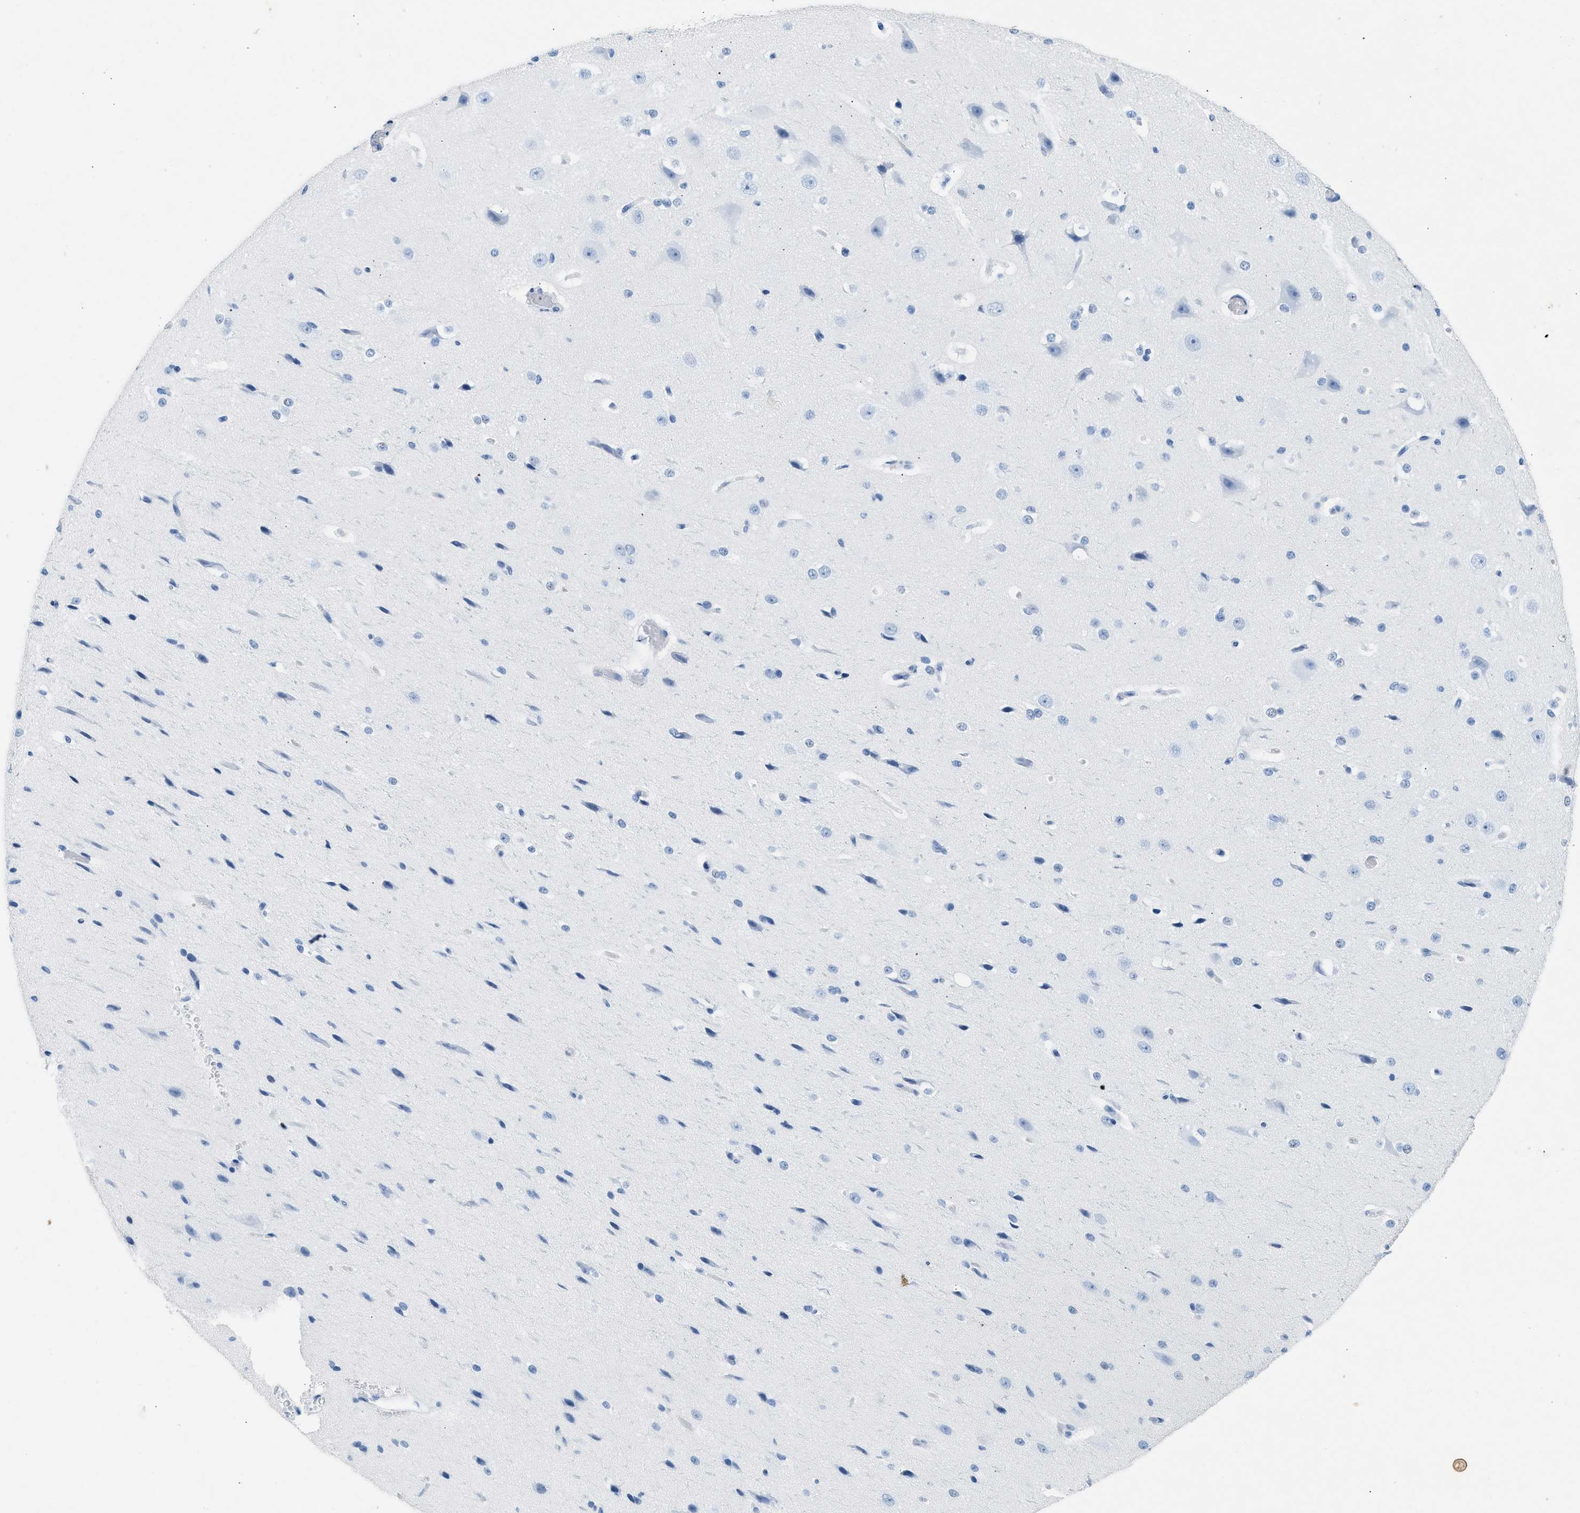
{"staining": {"intensity": "negative", "quantity": "none", "location": "none"}, "tissue": "cerebral cortex", "cell_type": "Endothelial cells", "image_type": "normal", "snomed": [{"axis": "morphology", "description": "Normal tissue, NOS"}, {"axis": "morphology", "description": "Developmental malformation"}, {"axis": "topography", "description": "Cerebral cortex"}], "caption": "Normal cerebral cortex was stained to show a protein in brown. There is no significant positivity in endothelial cells.", "gene": "HHATL", "patient": {"sex": "female", "age": 30}}